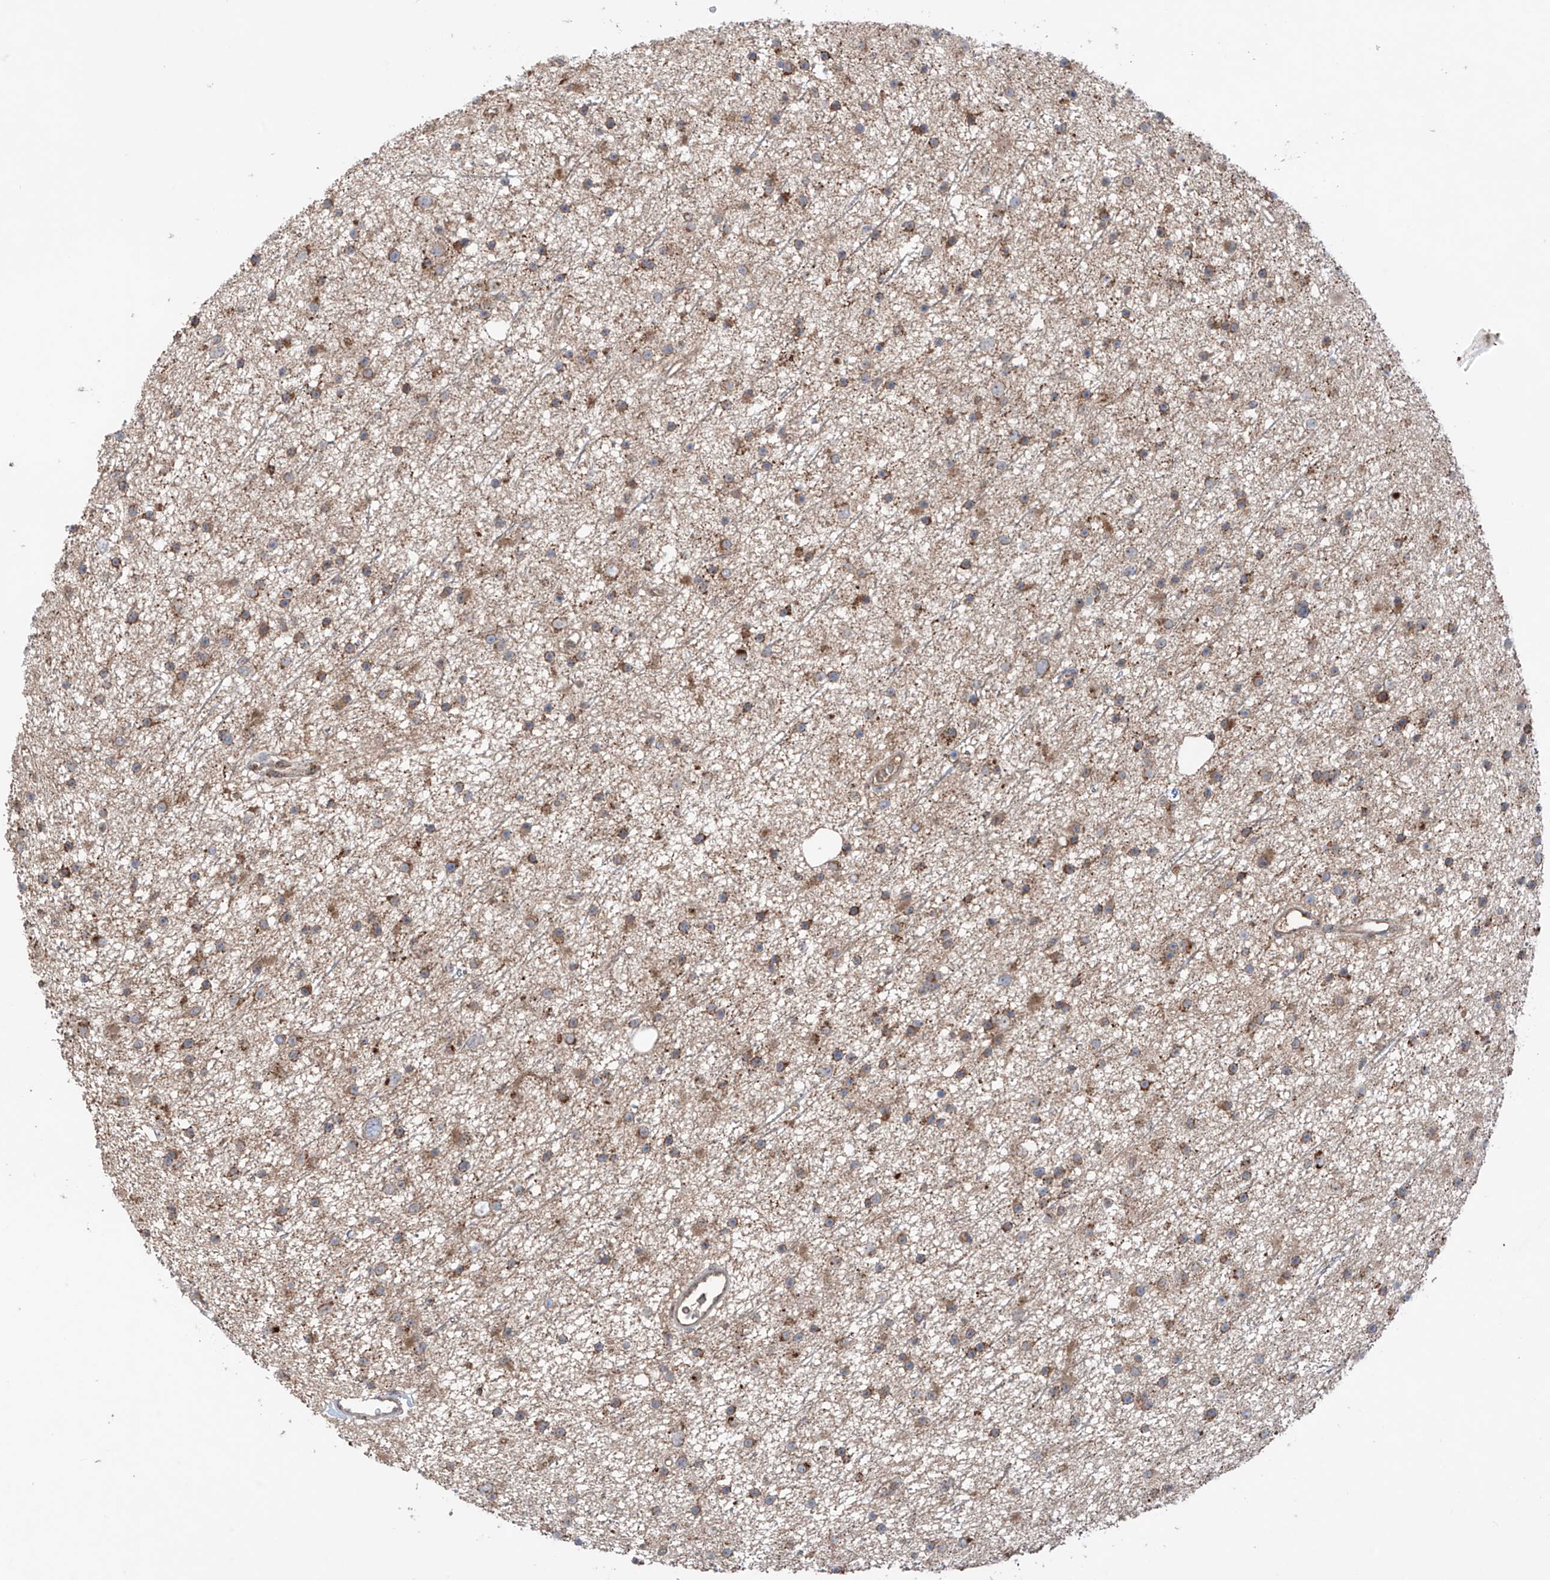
{"staining": {"intensity": "moderate", "quantity": "25%-75%", "location": "cytoplasmic/membranous"}, "tissue": "glioma", "cell_type": "Tumor cells", "image_type": "cancer", "snomed": [{"axis": "morphology", "description": "Glioma, malignant, Low grade"}, {"axis": "topography", "description": "Cerebral cortex"}], "caption": "Protein expression by immunohistochemistry displays moderate cytoplasmic/membranous positivity in about 25%-75% of tumor cells in glioma.", "gene": "SAMD3", "patient": {"sex": "female", "age": 39}}